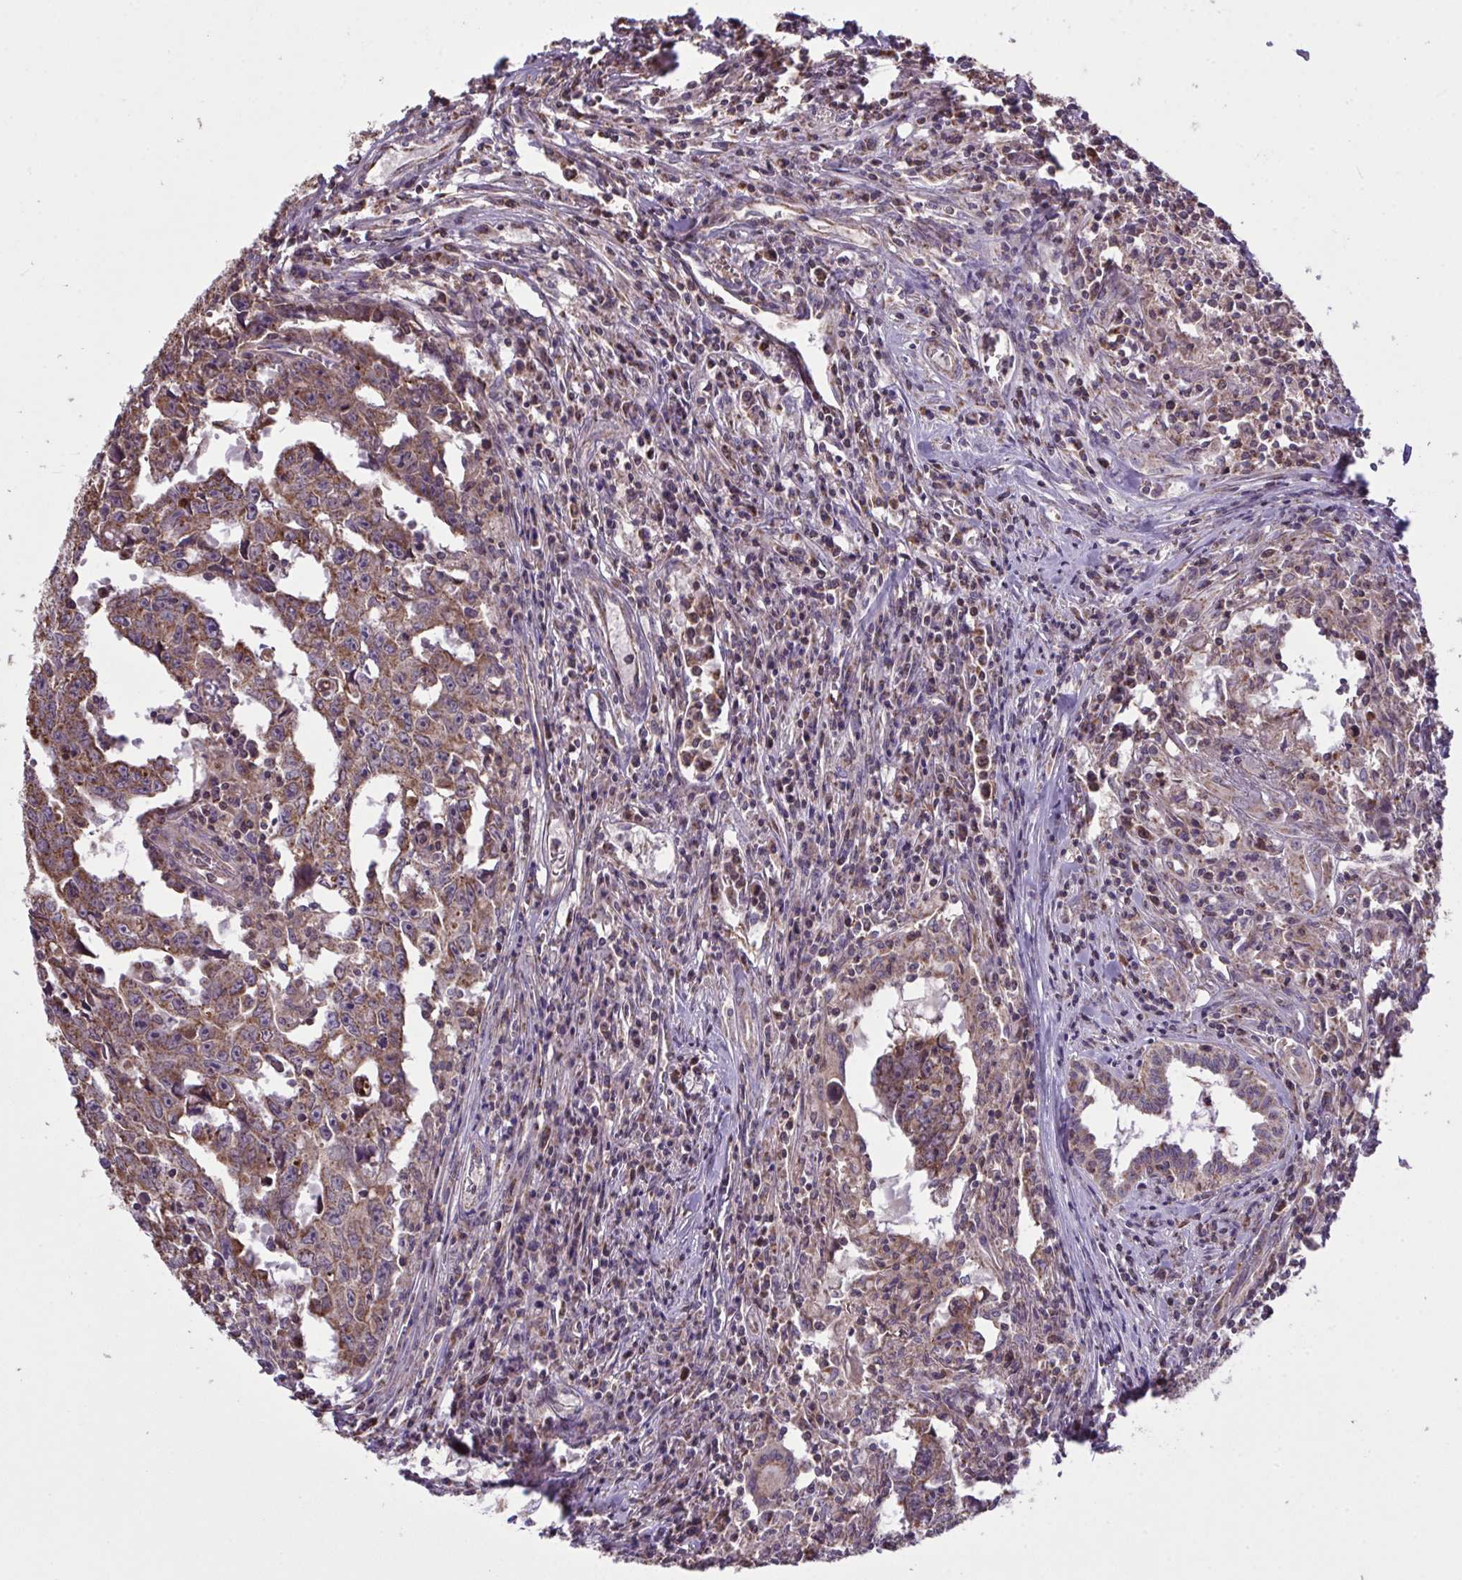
{"staining": {"intensity": "weak", "quantity": "25%-75%", "location": "cytoplasmic/membranous"}, "tissue": "testis cancer", "cell_type": "Tumor cells", "image_type": "cancer", "snomed": [{"axis": "morphology", "description": "Carcinoma, Embryonal, NOS"}, {"axis": "topography", "description": "Testis"}], "caption": "Tumor cells show weak cytoplasmic/membranous positivity in about 25%-75% of cells in testis cancer.", "gene": "PPM1H", "patient": {"sex": "male", "age": 22}}